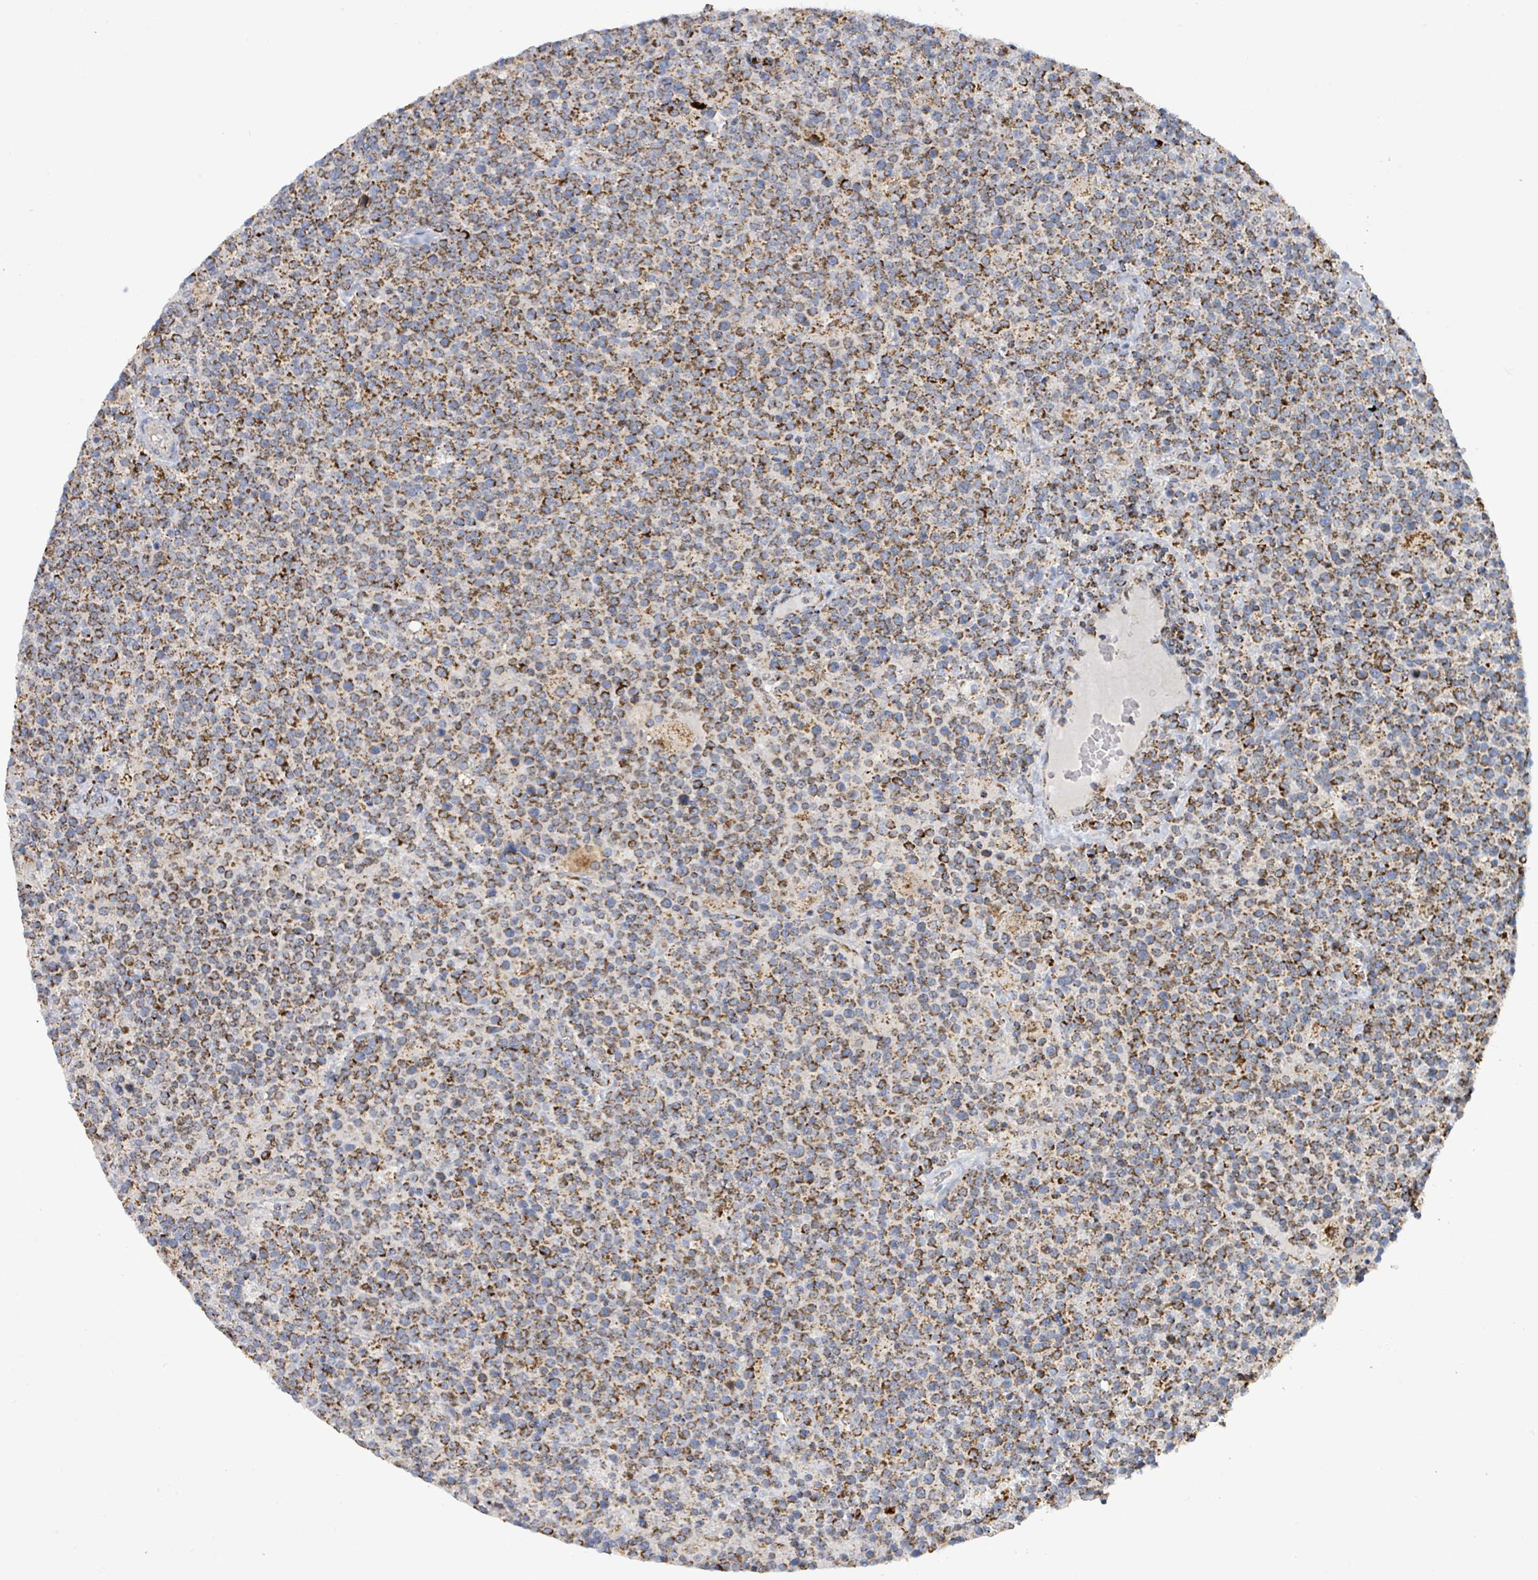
{"staining": {"intensity": "strong", "quantity": ">75%", "location": "cytoplasmic/membranous"}, "tissue": "lymphoma", "cell_type": "Tumor cells", "image_type": "cancer", "snomed": [{"axis": "morphology", "description": "Malignant lymphoma, non-Hodgkin's type, High grade"}, {"axis": "topography", "description": "Lymph node"}], "caption": "A photomicrograph of high-grade malignant lymphoma, non-Hodgkin's type stained for a protein displays strong cytoplasmic/membranous brown staining in tumor cells.", "gene": "SUCLG2", "patient": {"sex": "male", "age": 61}}